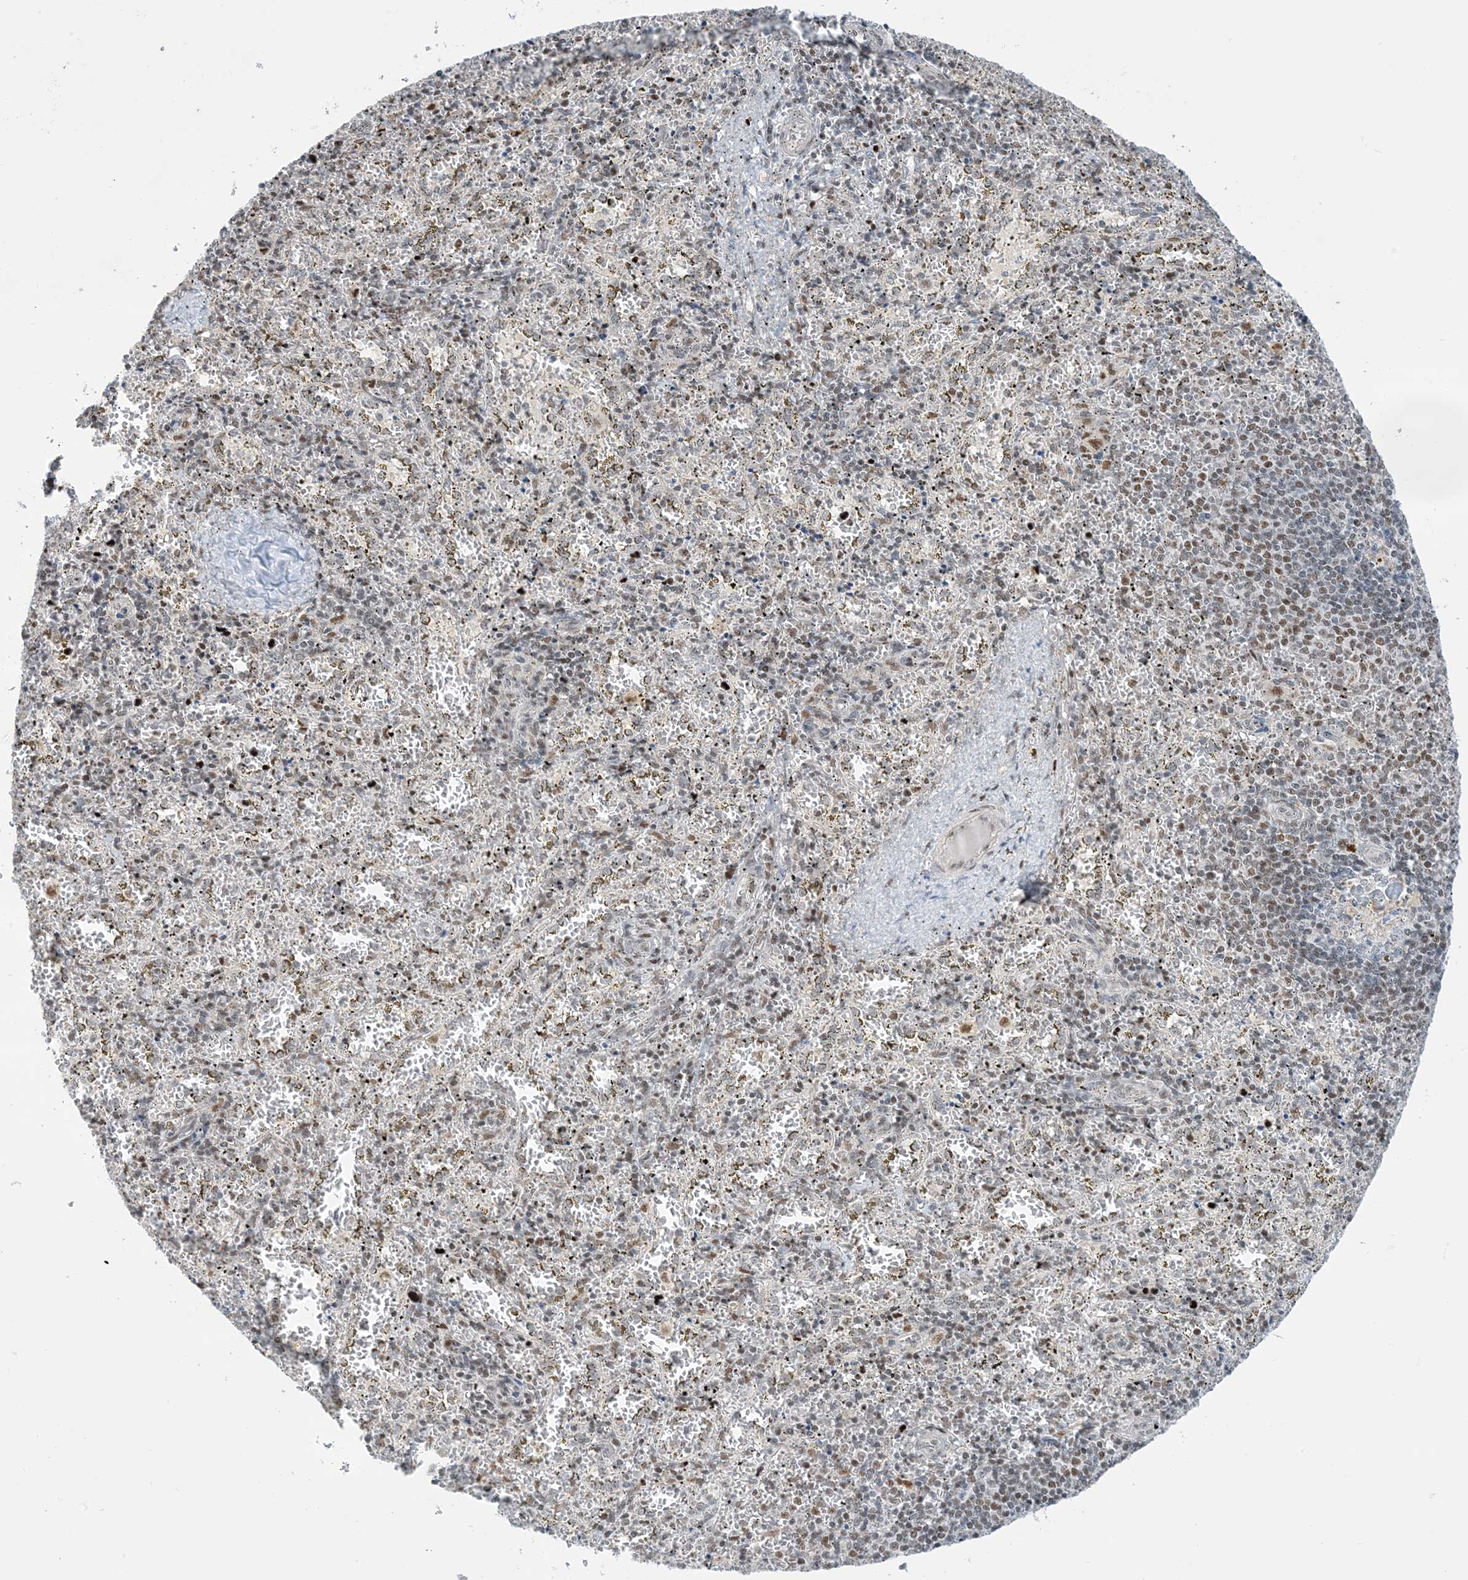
{"staining": {"intensity": "moderate", "quantity": "25%-75%", "location": "nuclear"}, "tissue": "spleen", "cell_type": "Cells in red pulp", "image_type": "normal", "snomed": [{"axis": "morphology", "description": "Normal tissue, NOS"}, {"axis": "topography", "description": "Spleen"}], "caption": "Immunohistochemistry (IHC) (DAB (3,3'-diaminobenzidine)) staining of normal human spleen exhibits moderate nuclear protein positivity in approximately 25%-75% of cells in red pulp.", "gene": "TFPT", "patient": {"sex": "male", "age": 11}}